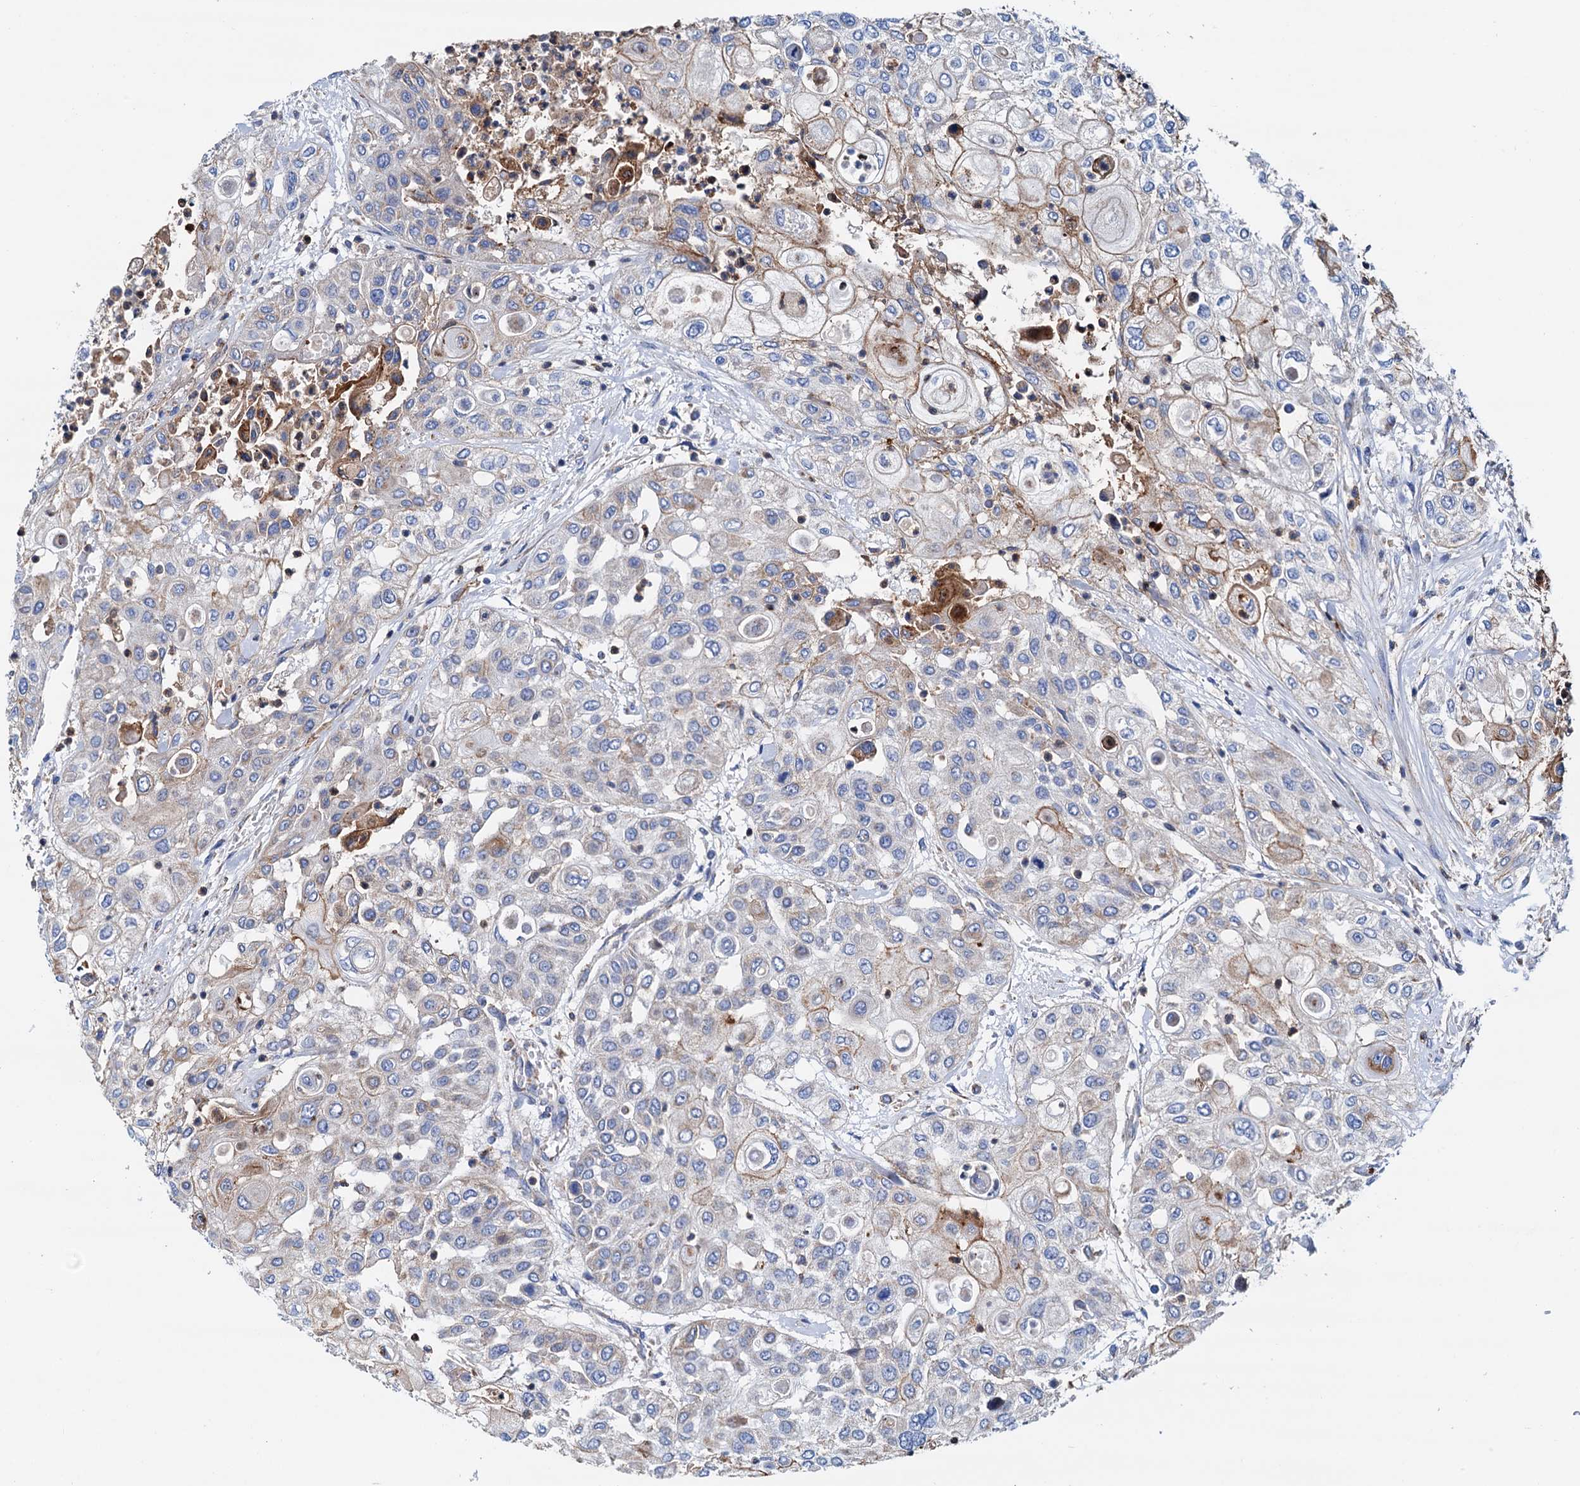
{"staining": {"intensity": "weak", "quantity": "<25%", "location": "cytoplasmic/membranous"}, "tissue": "urothelial cancer", "cell_type": "Tumor cells", "image_type": "cancer", "snomed": [{"axis": "morphology", "description": "Urothelial carcinoma, High grade"}, {"axis": "topography", "description": "Urinary bladder"}], "caption": "Urothelial cancer was stained to show a protein in brown. There is no significant expression in tumor cells.", "gene": "RASSF9", "patient": {"sex": "female", "age": 79}}